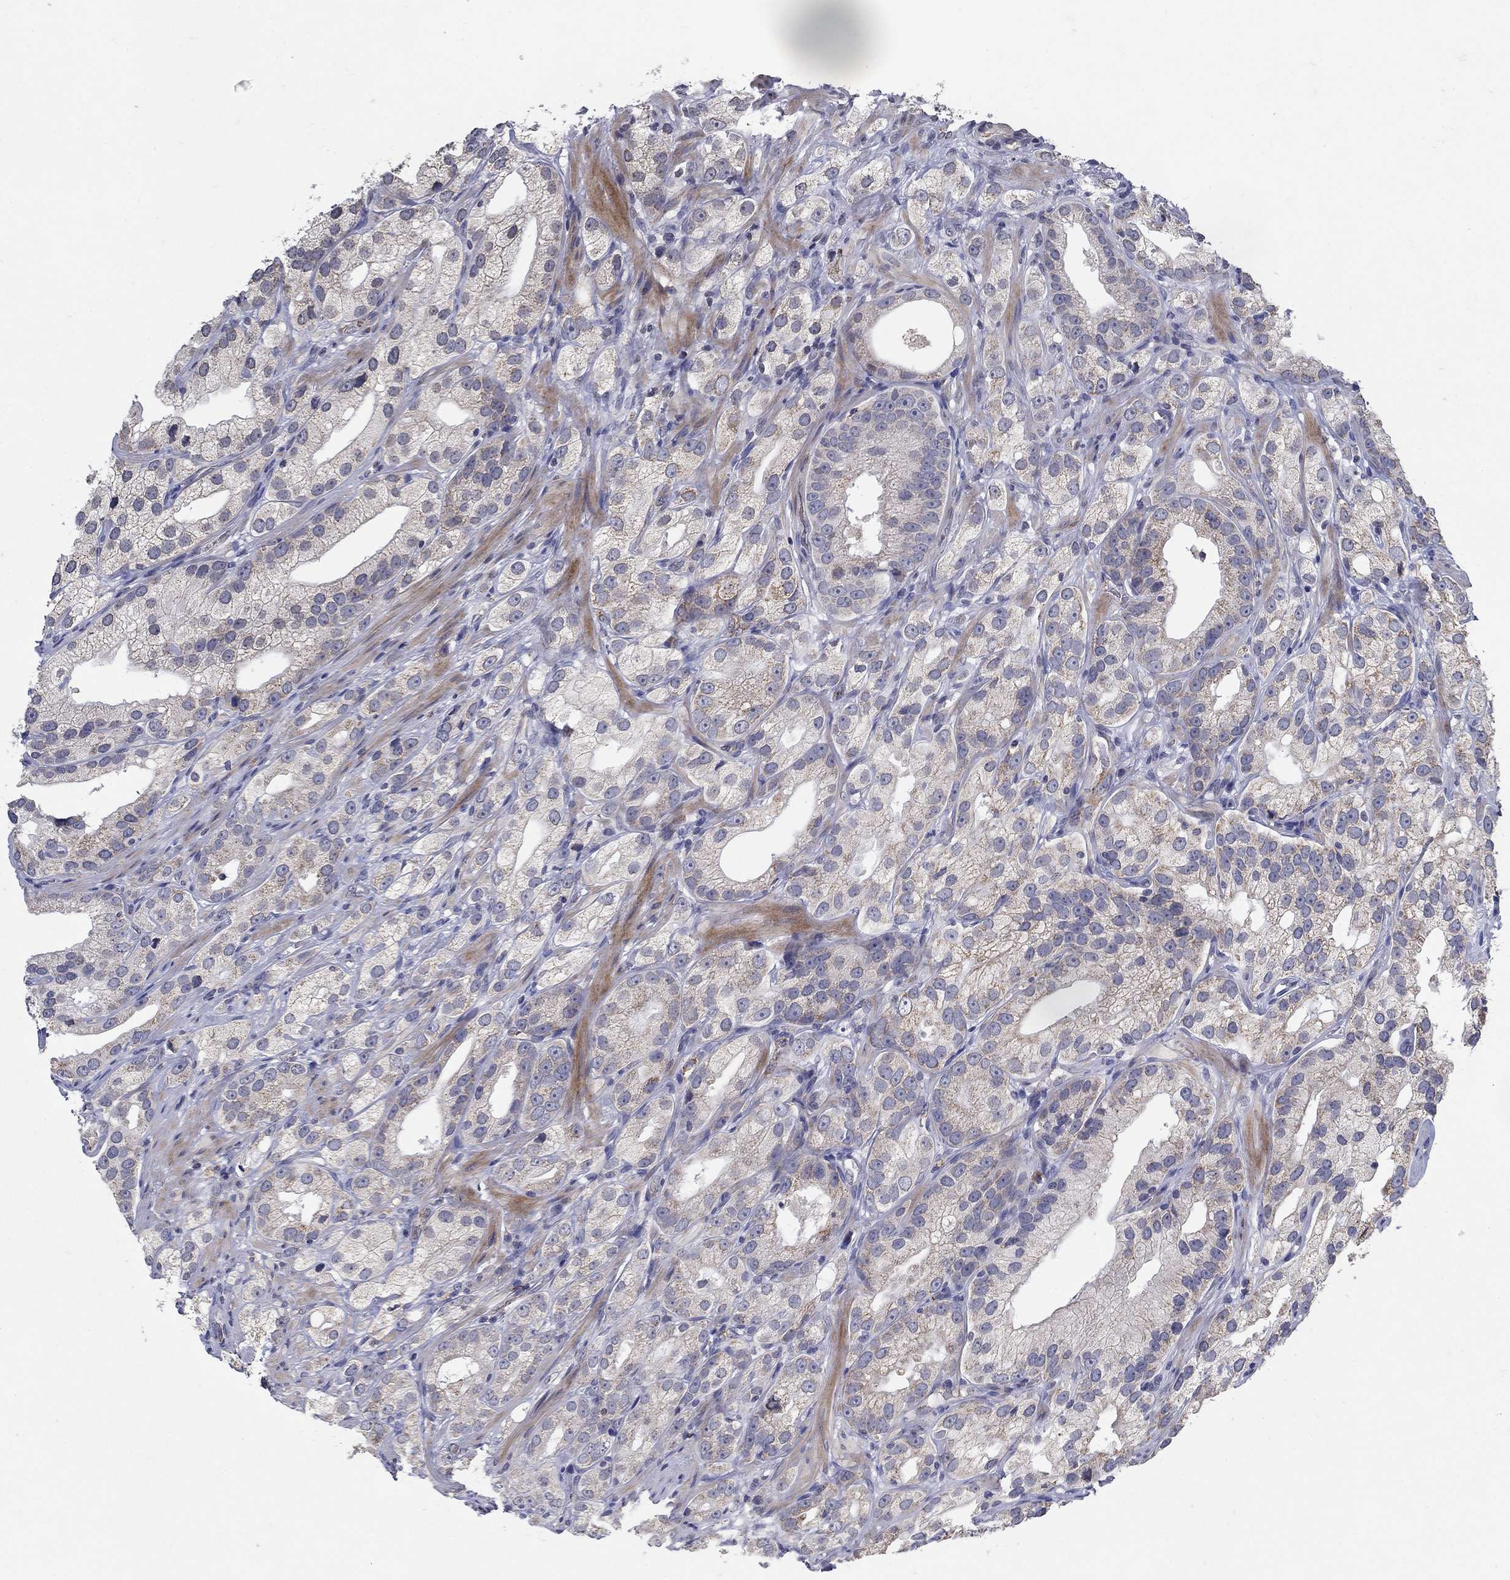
{"staining": {"intensity": "negative", "quantity": "none", "location": "none"}, "tissue": "prostate cancer", "cell_type": "Tumor cells", "image_type": "cancer", "snomed": [{"axis": "morphology", "description": "Adenocarcinoma, High grade"}, {"axis": "topography", "description": "Prostate and seminal vesicle, NOS"}], "caption": "The image displays no staining of tumor cells in high-grade adenocarcinoma (prostate).", "gene": "TINAG", "patient": {"sex": "male", "age": 62}}